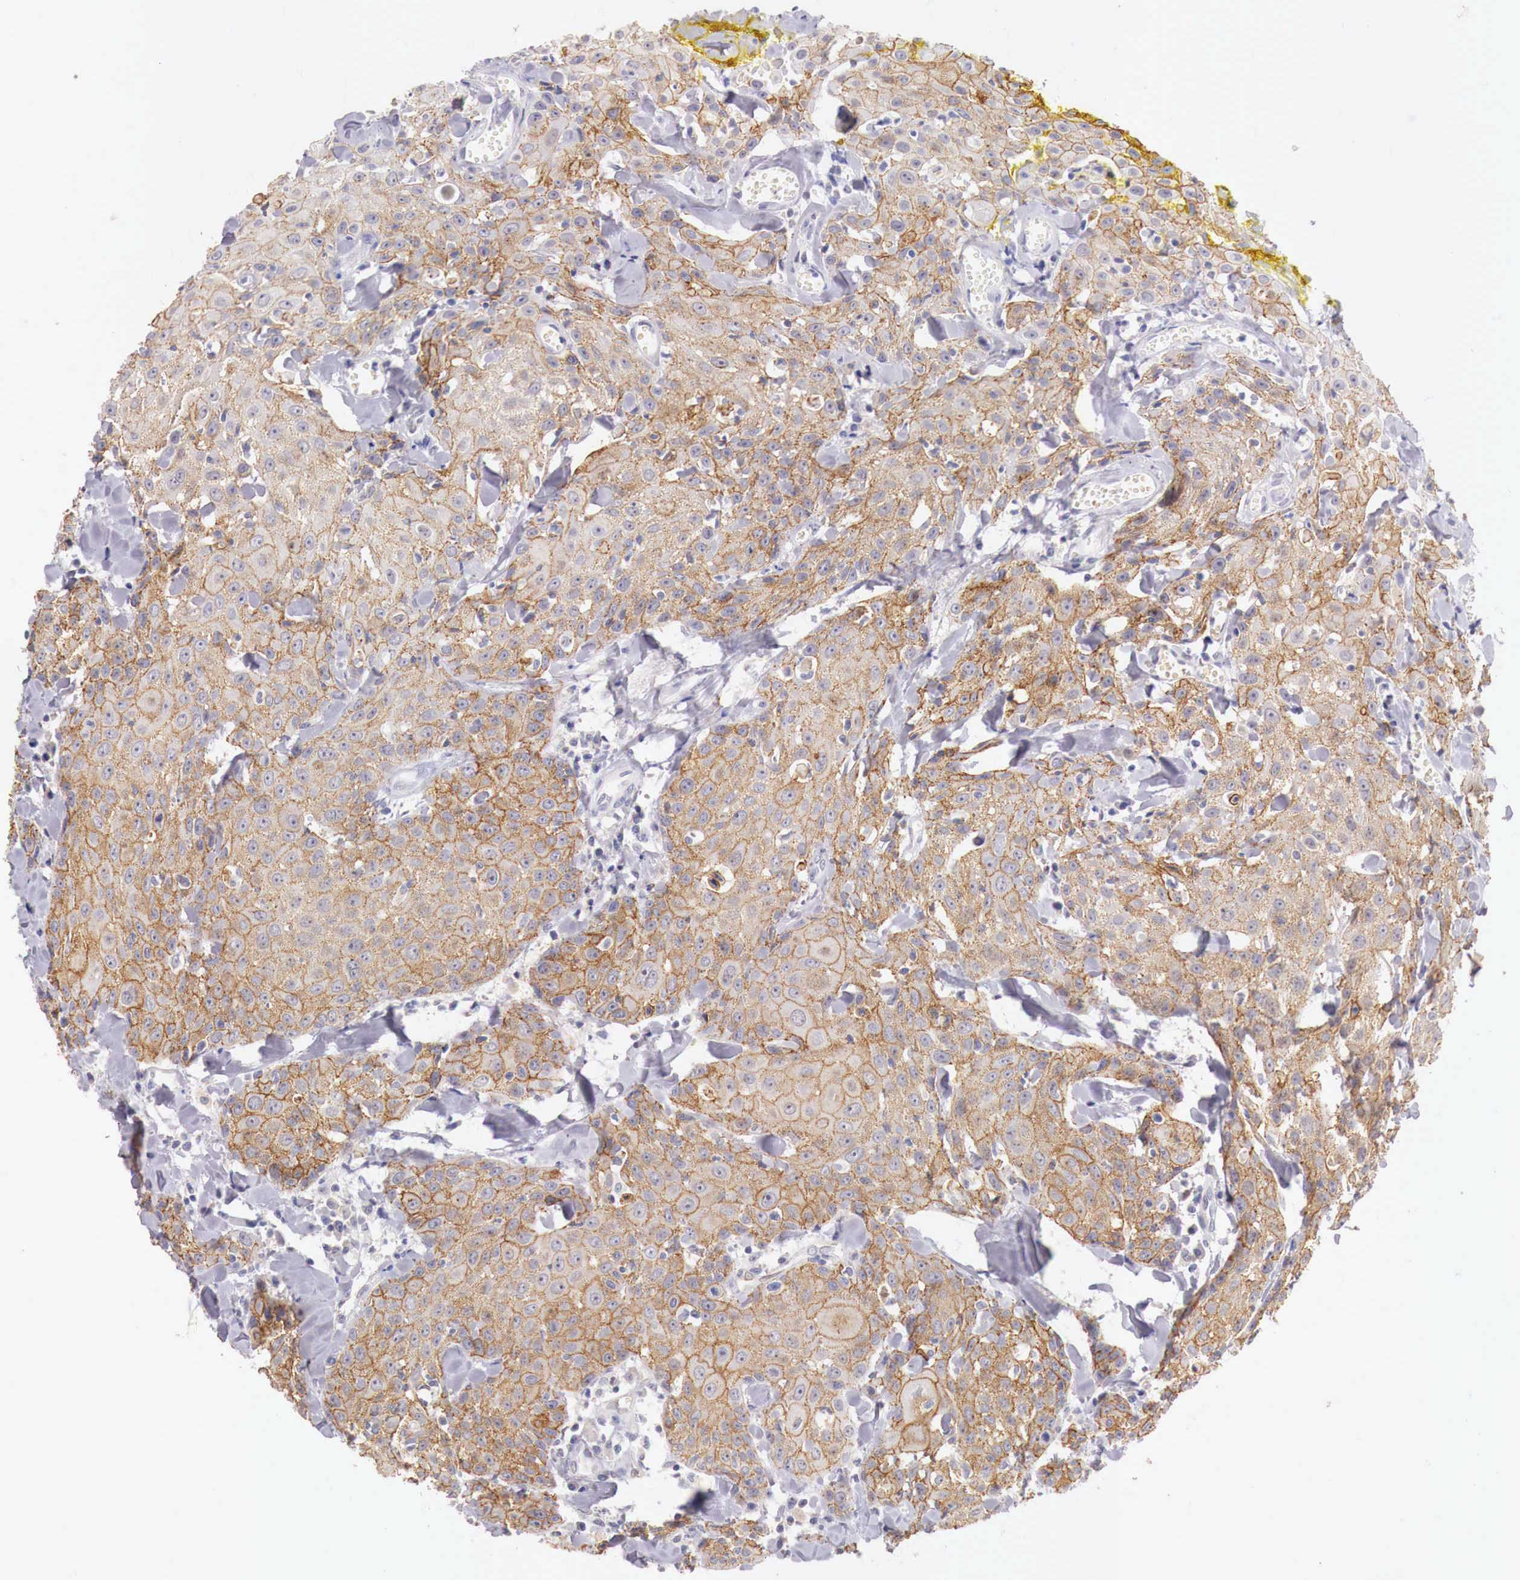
{"staining": {"intensity": "moderate", "quantity": ">75%", "location": "cytoplasmic/membranous"}, "tissue": "head and neck cancer", "cell_type": "Tumor cells", "image_type": "cancer", "snomed": [{"axis": "morphology", "description": "Squamous cell carcinoma, NOS"}, {"axis": "topography", "description": "Oral tissue"}, {"axis": "topography", "description": "Head-Neck"}], "caption": "IHC micrograph of neoplastic tissue: head and neck cancer stained using immunohistochemistry (IHC) reveals medium levels of moderate protein expression localized specifically in the cytoplasmic/membranous of tumor cells, appearing as a cytoplasmic/membranous brown color.", "gene": "ITIH6", "patient": {"sex": "female", "age": 82}}